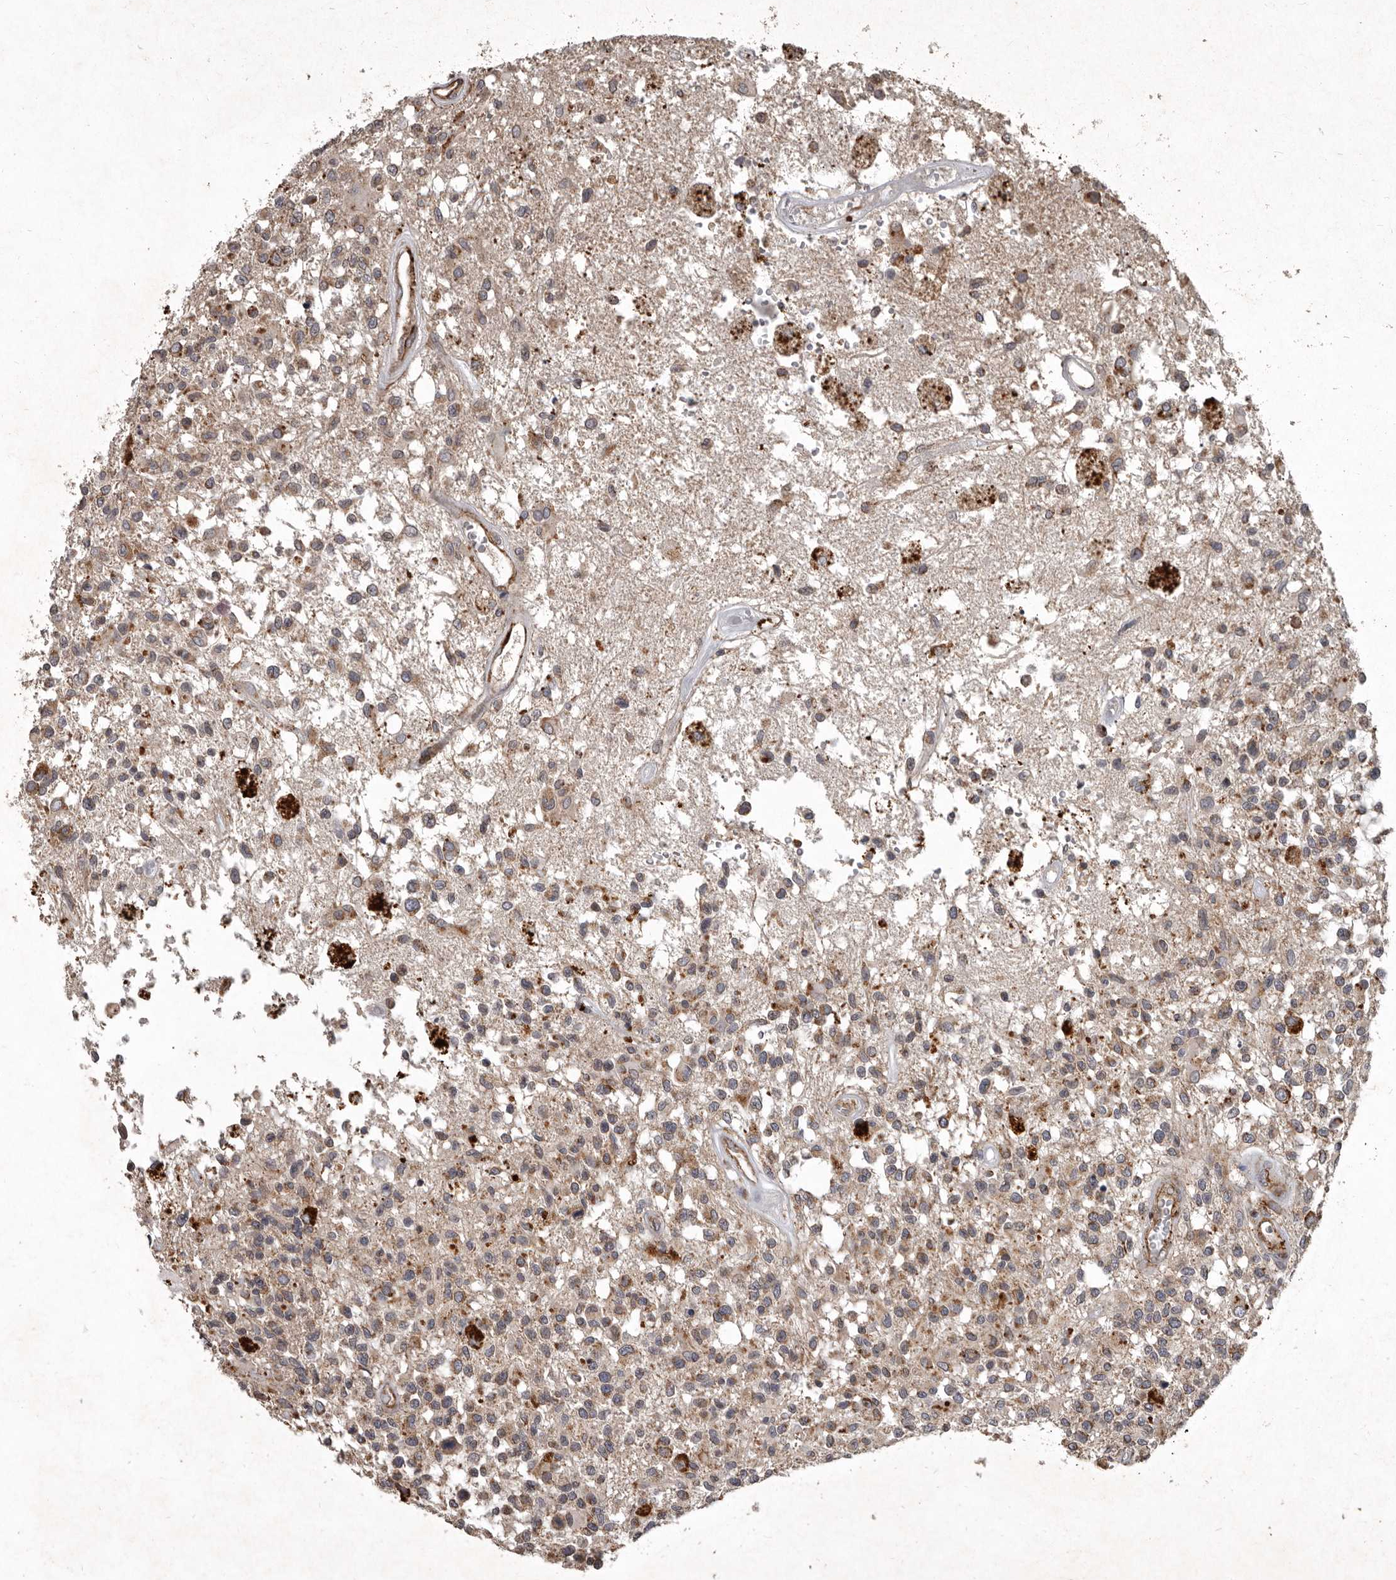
{"staining": {"intensity": "moderate", "quantity": ">75%", "location": "cytoplasmic/membranous"}, "tissue": "glioma", "cell_type": "Tumor cells", "image_type": "cancer", "snomed": [{"axis": "morphology", "description": "Glioma, malignant, High grade"}, {"axis": "morphology", "description": "Glioblastoma, NOS"}, {"axis": "topography", "description": "Brain"}], "caption": "Immunohistochemical staining of glioma reveals moderate cytoplasmic/membranous protein staining in about >75% of tumor cells.", "gene": "MRPS15", "patient": {"sex": "male", "age": 60}}